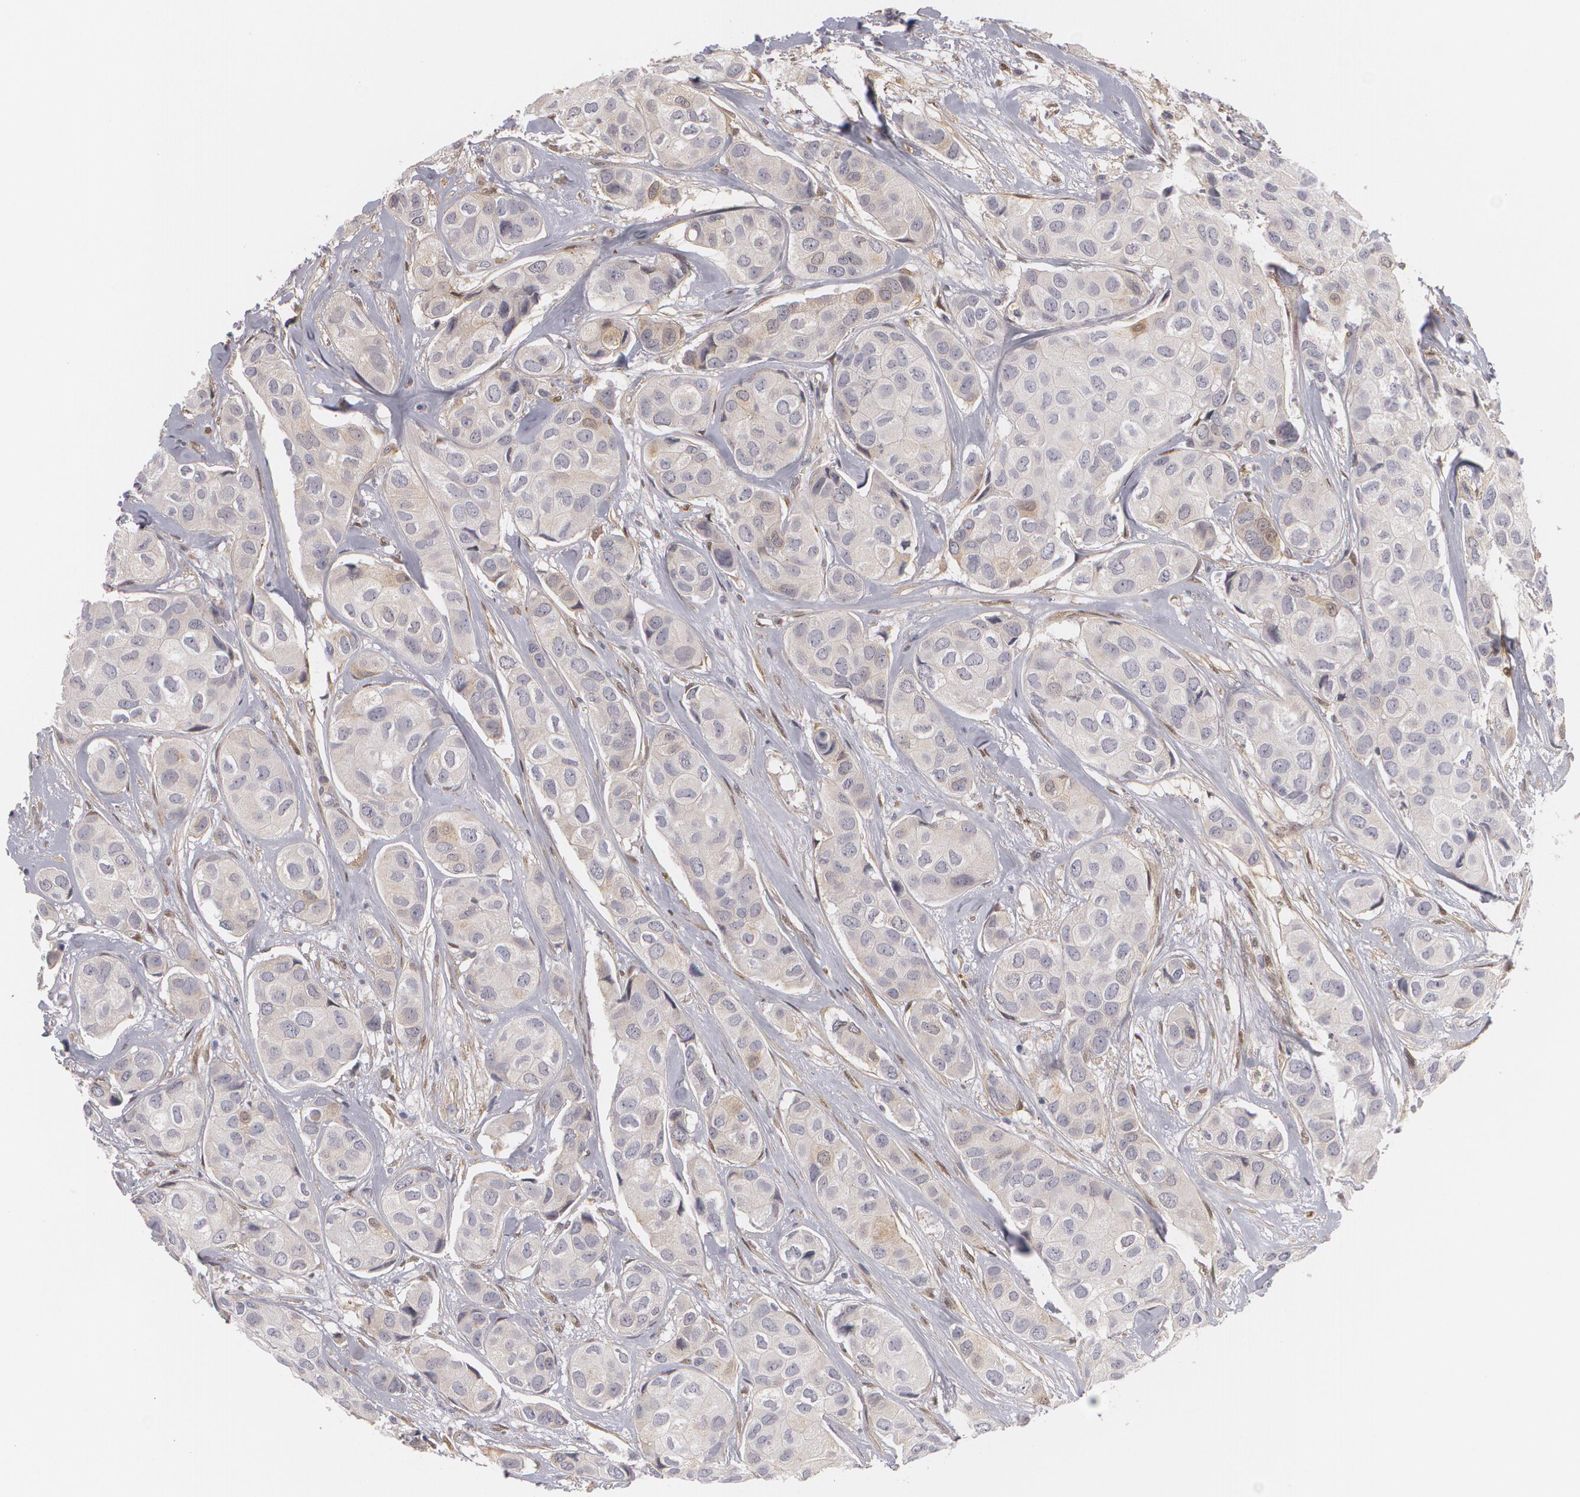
{"staining": {"intensity": "moderate", "quantity": "25%-75%", "location": "cytoplasmic/membranous,nuclear"}, "tissue": "breast cancer", "cell_type": "Tumor cells", "image_type": "cancer", "snomed": [{"axis": "morphology", "description": "Duct carcinoma"}, {"axis": "topography", "description": "Breast"}], "caption": "Protein staining reveals moderate cytoplasmic/membranous and nuclear expression in about 25%-75% of tumor cells in breast cancer.", "gene": "EFS", "patient": {"sex": "female", "age": 68}}